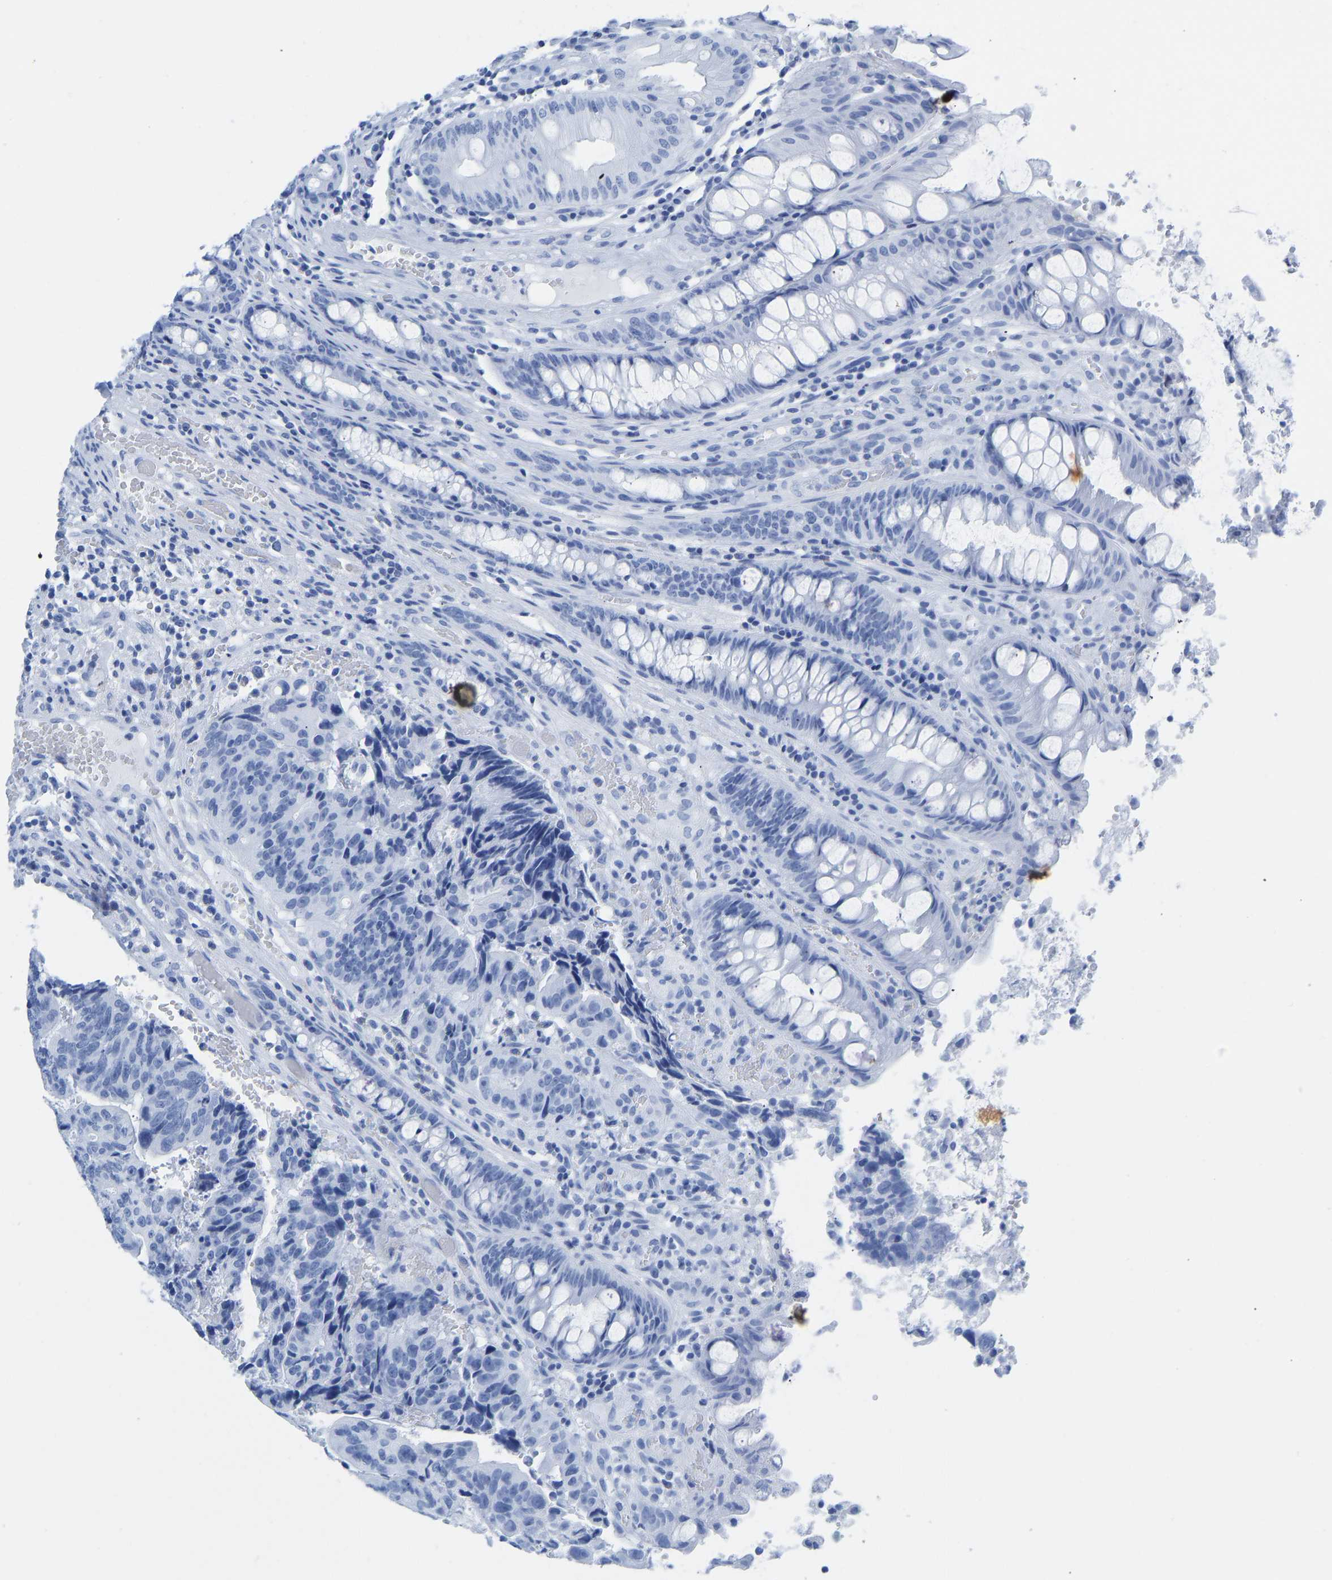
{"staining": {"intensity": "negative", "quantity": "none", "location": "none"}, "tissue": "colorectal cancer", "cell_type": "Tumor cells", "image_type": "cancer", "snomed": [{"axis": "morphology", "description": "Adenocarcinoma, NOS"}, {"axis": "topography", "description": "Colon"}], "caption": "Colorectal cancer (adenocarcinoma) stained for a protein using immunohistochemistry shows no positivity tumor cells.", "gene": "ELMO2", "patient": {"sex": "female", "age": 57}}